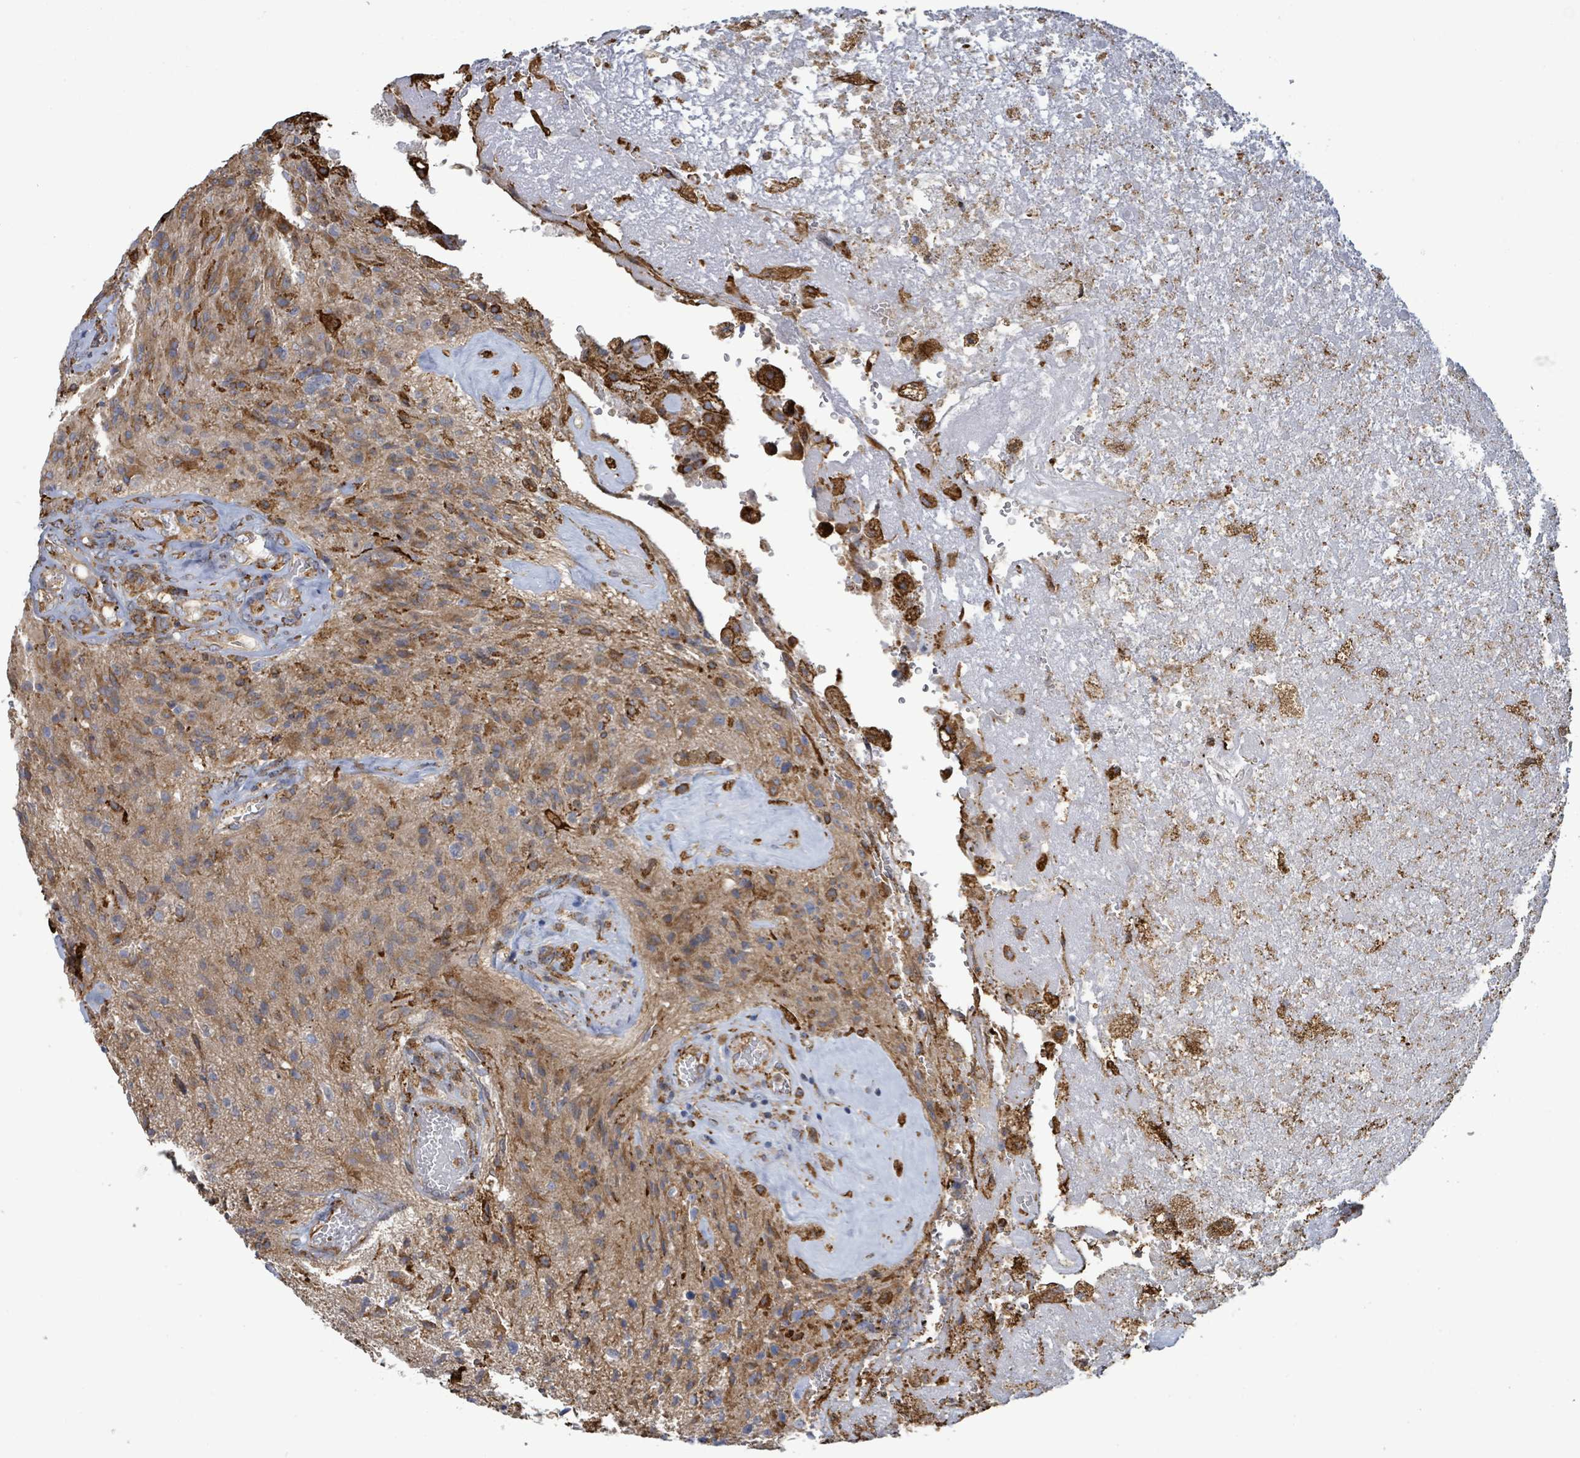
{"staining": {"intensity": "moderate", "quantity": ">75%", "location": "cytoplasmic/membranous"}, "tissue": "glioma", "cell_type": "Tumor cells", "image_type": "cancer", "snomed": [{"axis": "morphology", "description": "Glioma, malignant, High grade"}, {"axis": "topography", "description": "Brain"}], "caption": "A micrograph showing moderate cytoplasmic/membranous expression in about >75% of tumor cells in glioma, as visualized by brown immunohistochemical staining.", "gene": "RFPL4A", "patient": {"sex": "male", "age": 69}}